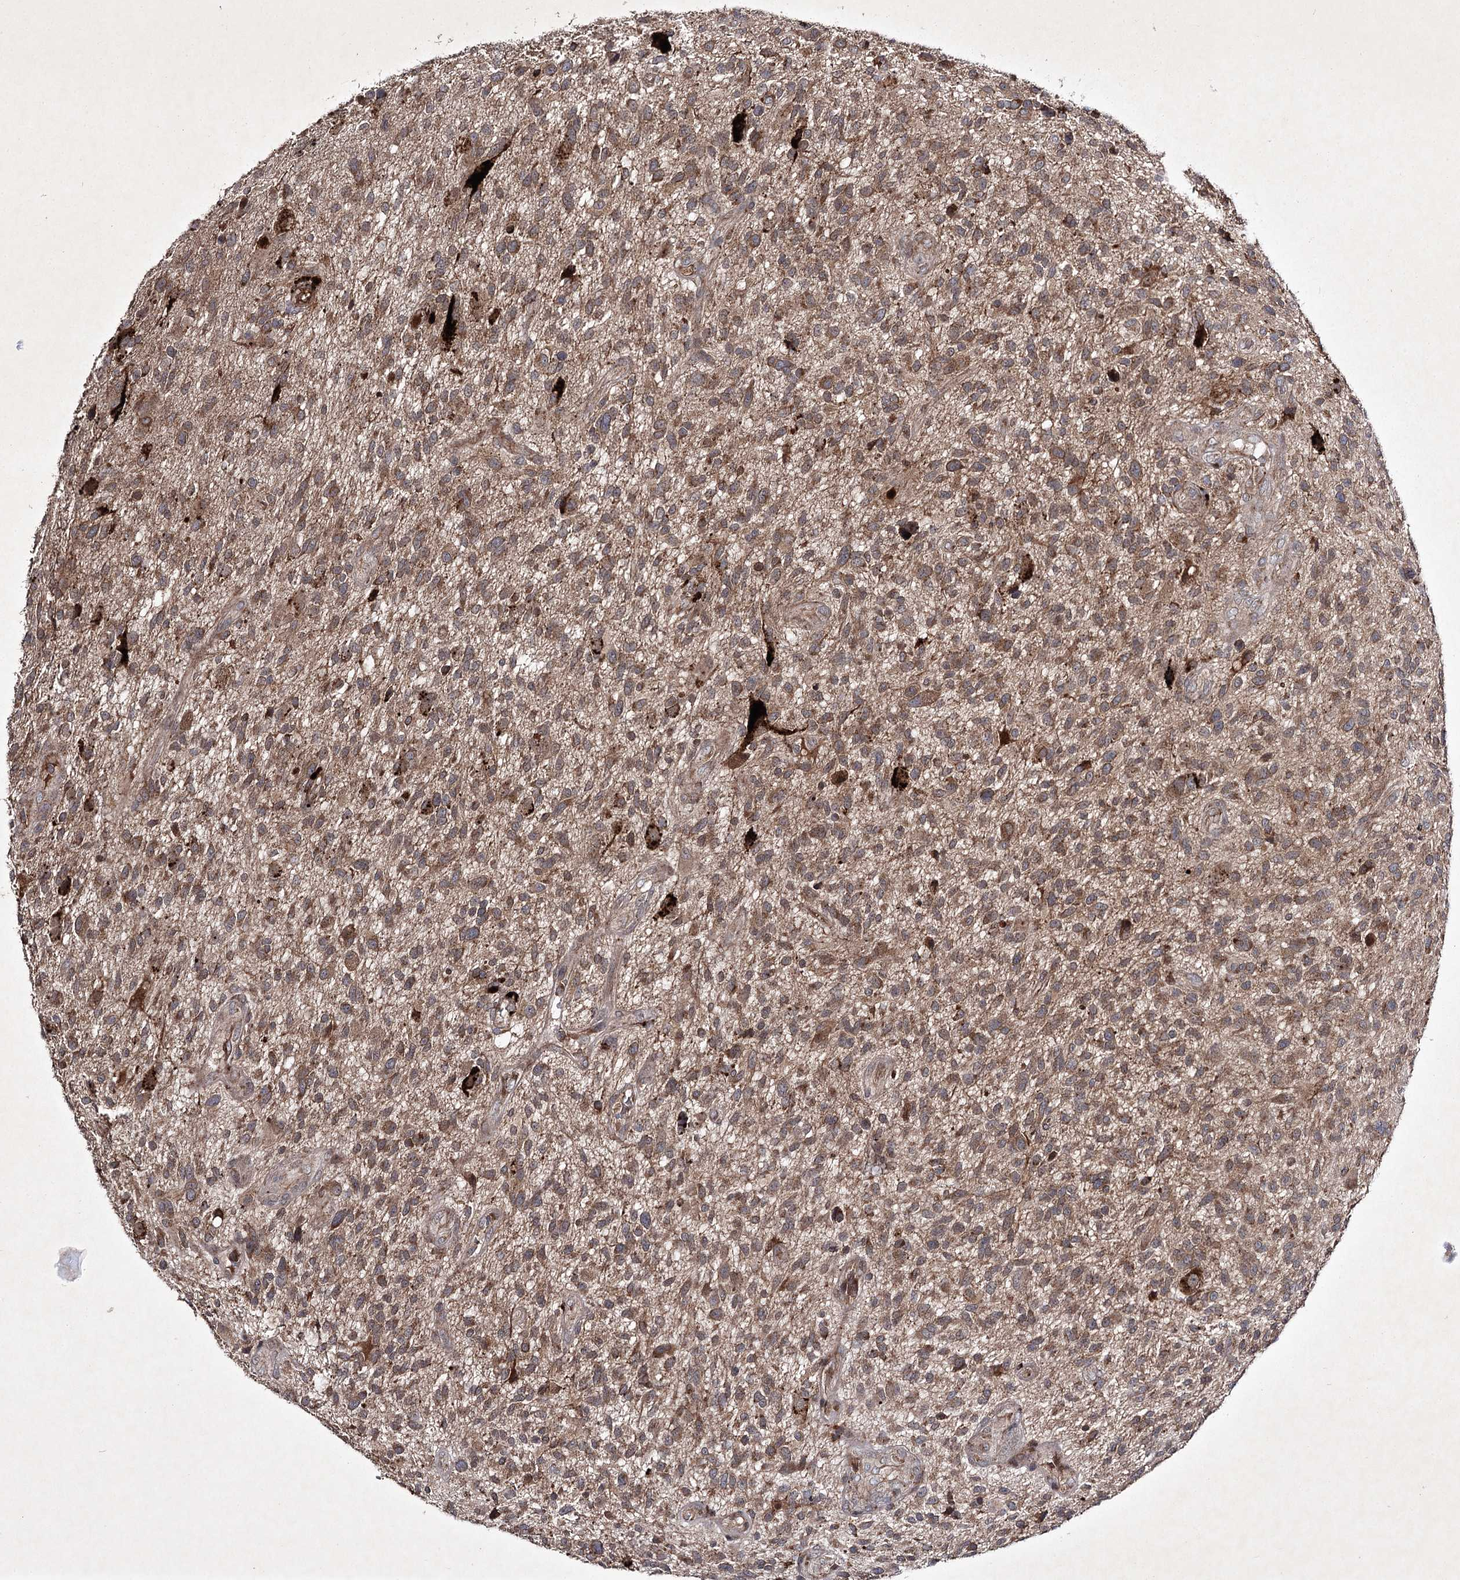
{"staining": {"intensity": "moderate", "quantity": ">75%", "location": "cytoplasmic/membranous"}, "tissue": "glioma", "cell_type": "Tumor cells", "image_type": "cancer", "snomed": [{"axis": "morphology", "description": "Glioma, malignant, High grade"}, {"axis": "topography", "description": "Brain"}], "caption": "Immunohistochemical staining of human high-grade glioma (malignant) displays moderate cytoplasmic/membranous protein positivity in about >75% of tumor cells. The staining is performed using DAB brown chromogen to label protein expression. The nuclei are counter-stained blue using hematoxylin.", "gene": "ALG9", "patient": {"sex": "male", "age": 47}}